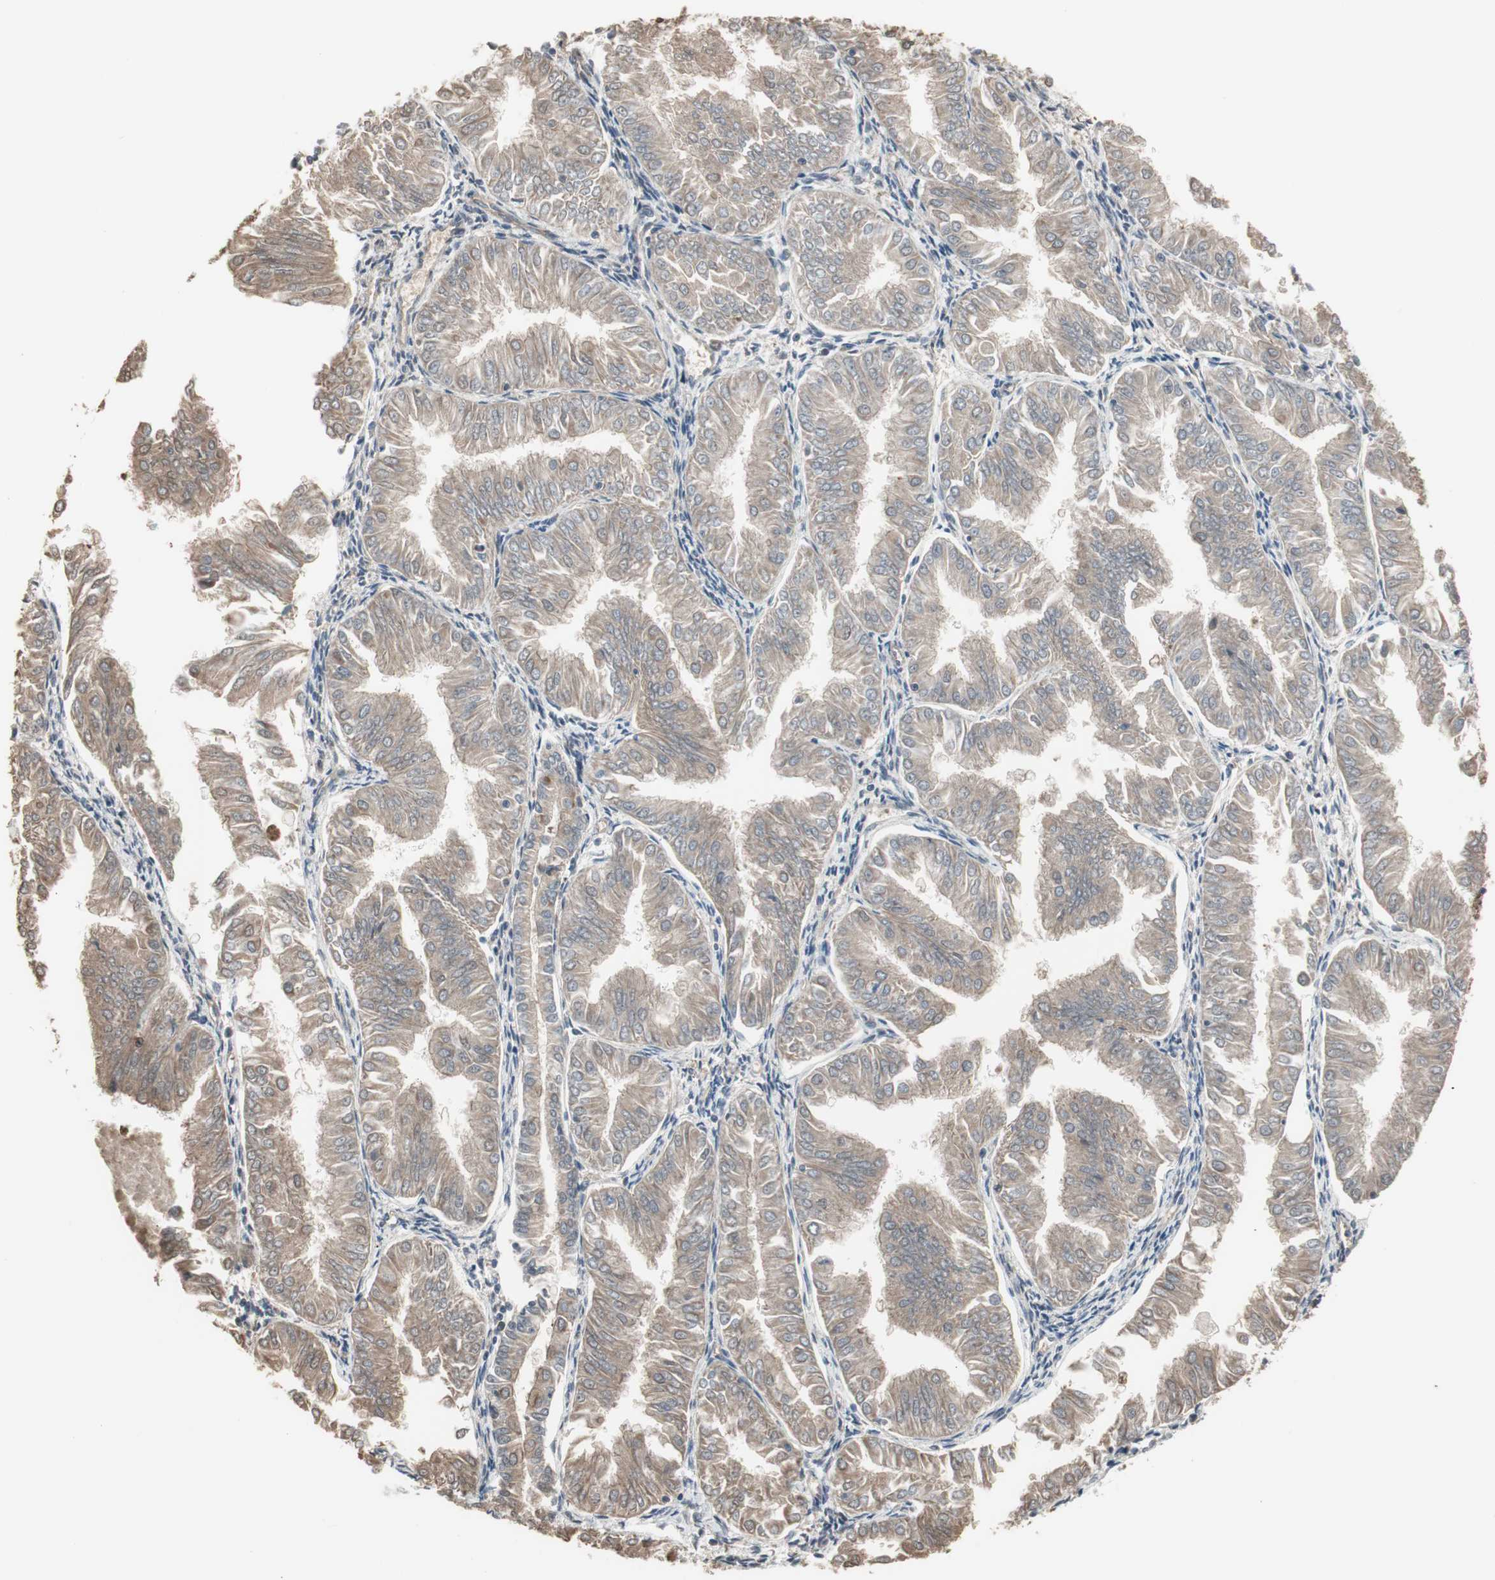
{"staining": {"intensity": "weak", "quantity": ">75%", "location": "cytoplasmic/membranous"}, "tissue": "endometrial cancer", "cell_type": "Tumor cells", "image_type": "cancer", "snomed": [{"axis": "morphology", "description": "Adenocarcinoma, NOS"}, {"axis": "topography", "description": "Endometrium"}], "caption": "The immunohistochemical stain highlights weak cytoplasmic/membranous positivity in tumor cells of adenocarcinoma (endometrial) tissue.", "gene": "PNPLA7", "patient": {"sex": "female", "age": 53}}